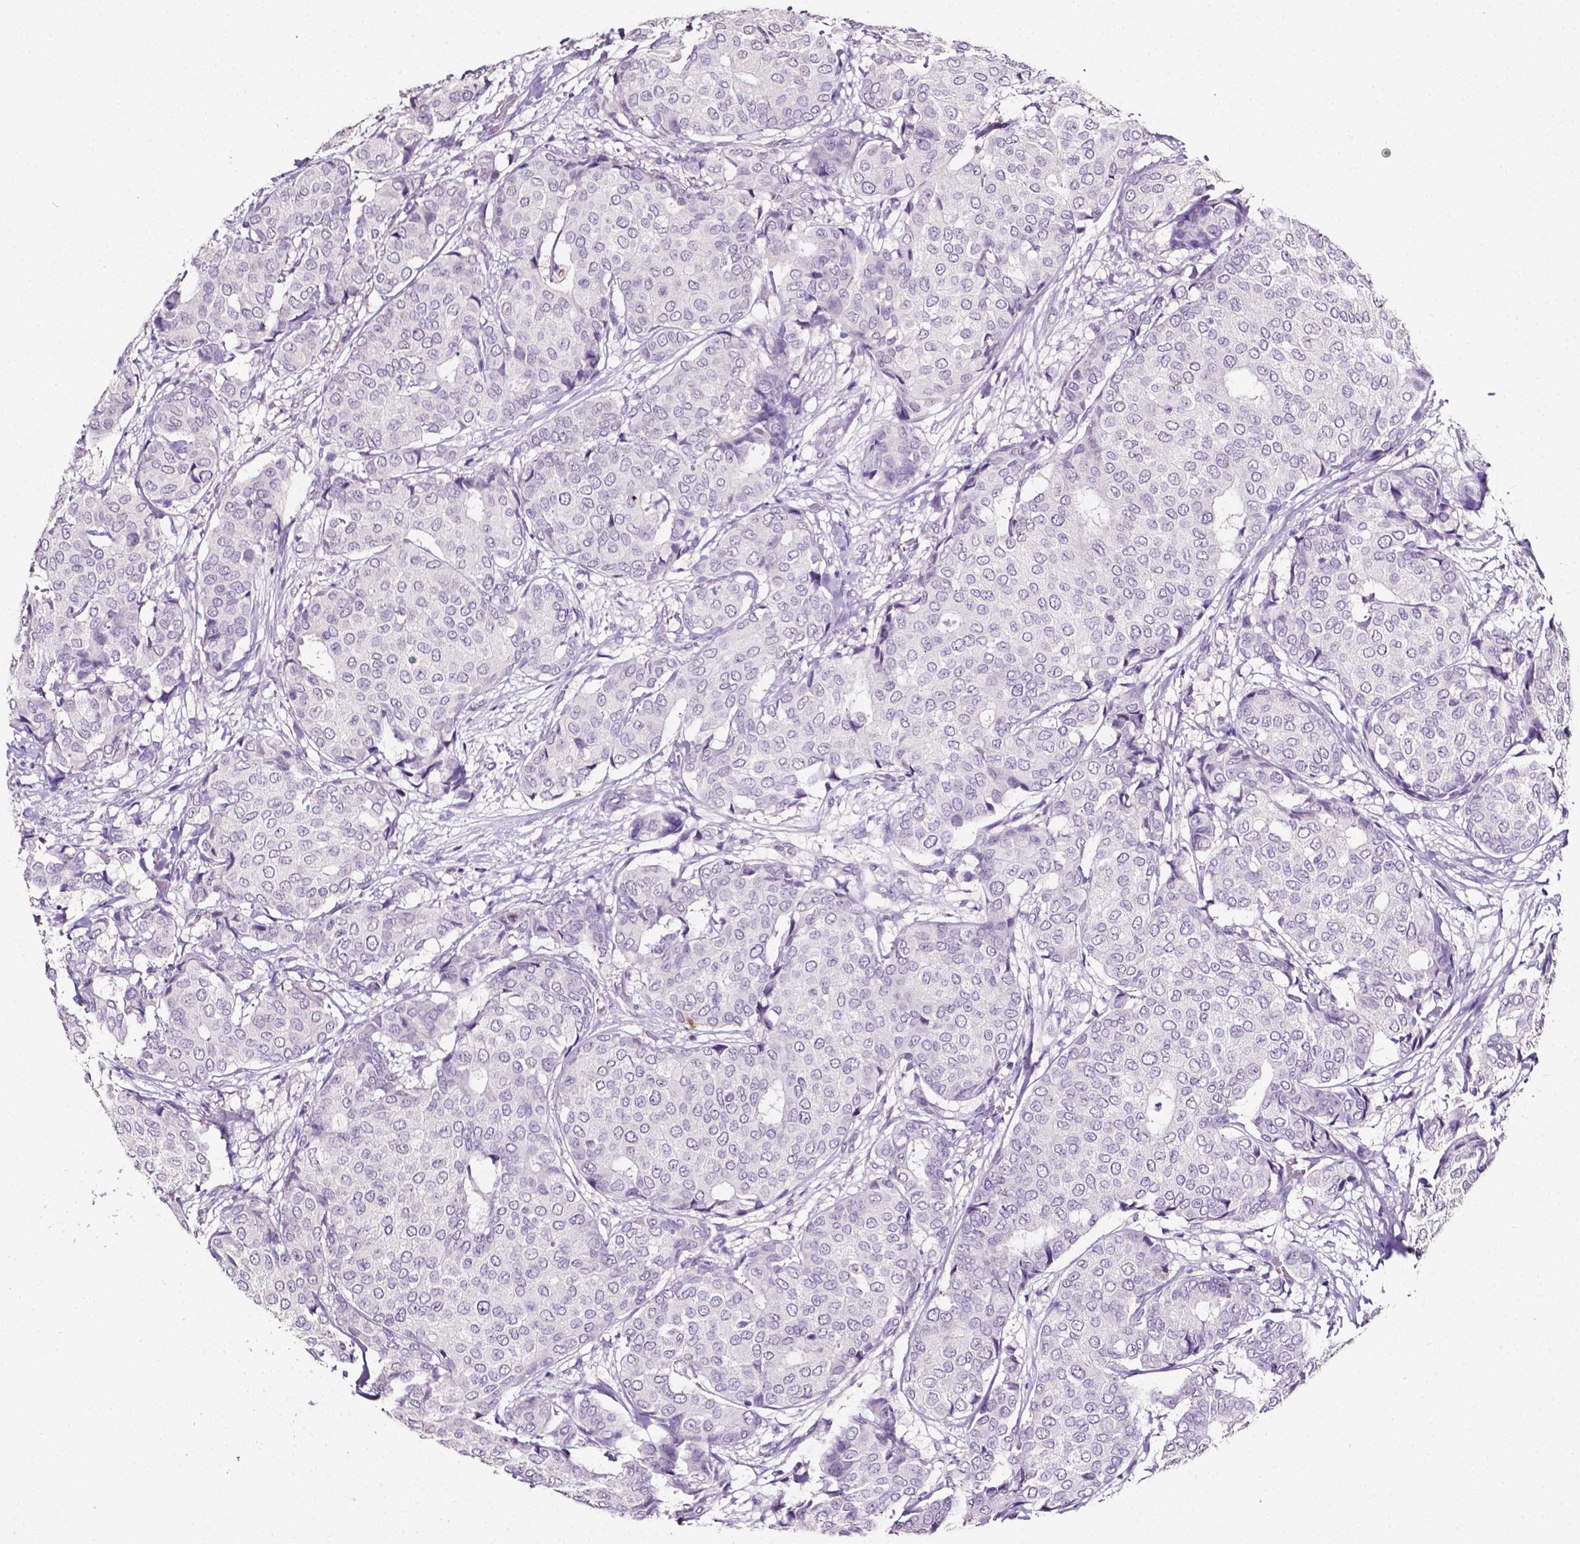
{"staining": {"intensity": "negative", "quantity": "none", "location": "none"}, "tissue": "breast cancer", "cell_type": "Tumor cells", "image_type": "cancer", "snomed": [{"axis": "morphology", "description": "Duct carcinoma"}, {"axis": "topography", "description": "Breast"}], "caption": "An IHC photomicrograph of breast intraductal carcinoma is shown. There is no staining in tumor cells of breast intraductal carcinoma.", "gene": "PSAT1", "patient": {"sex": "female", "age": 75}}